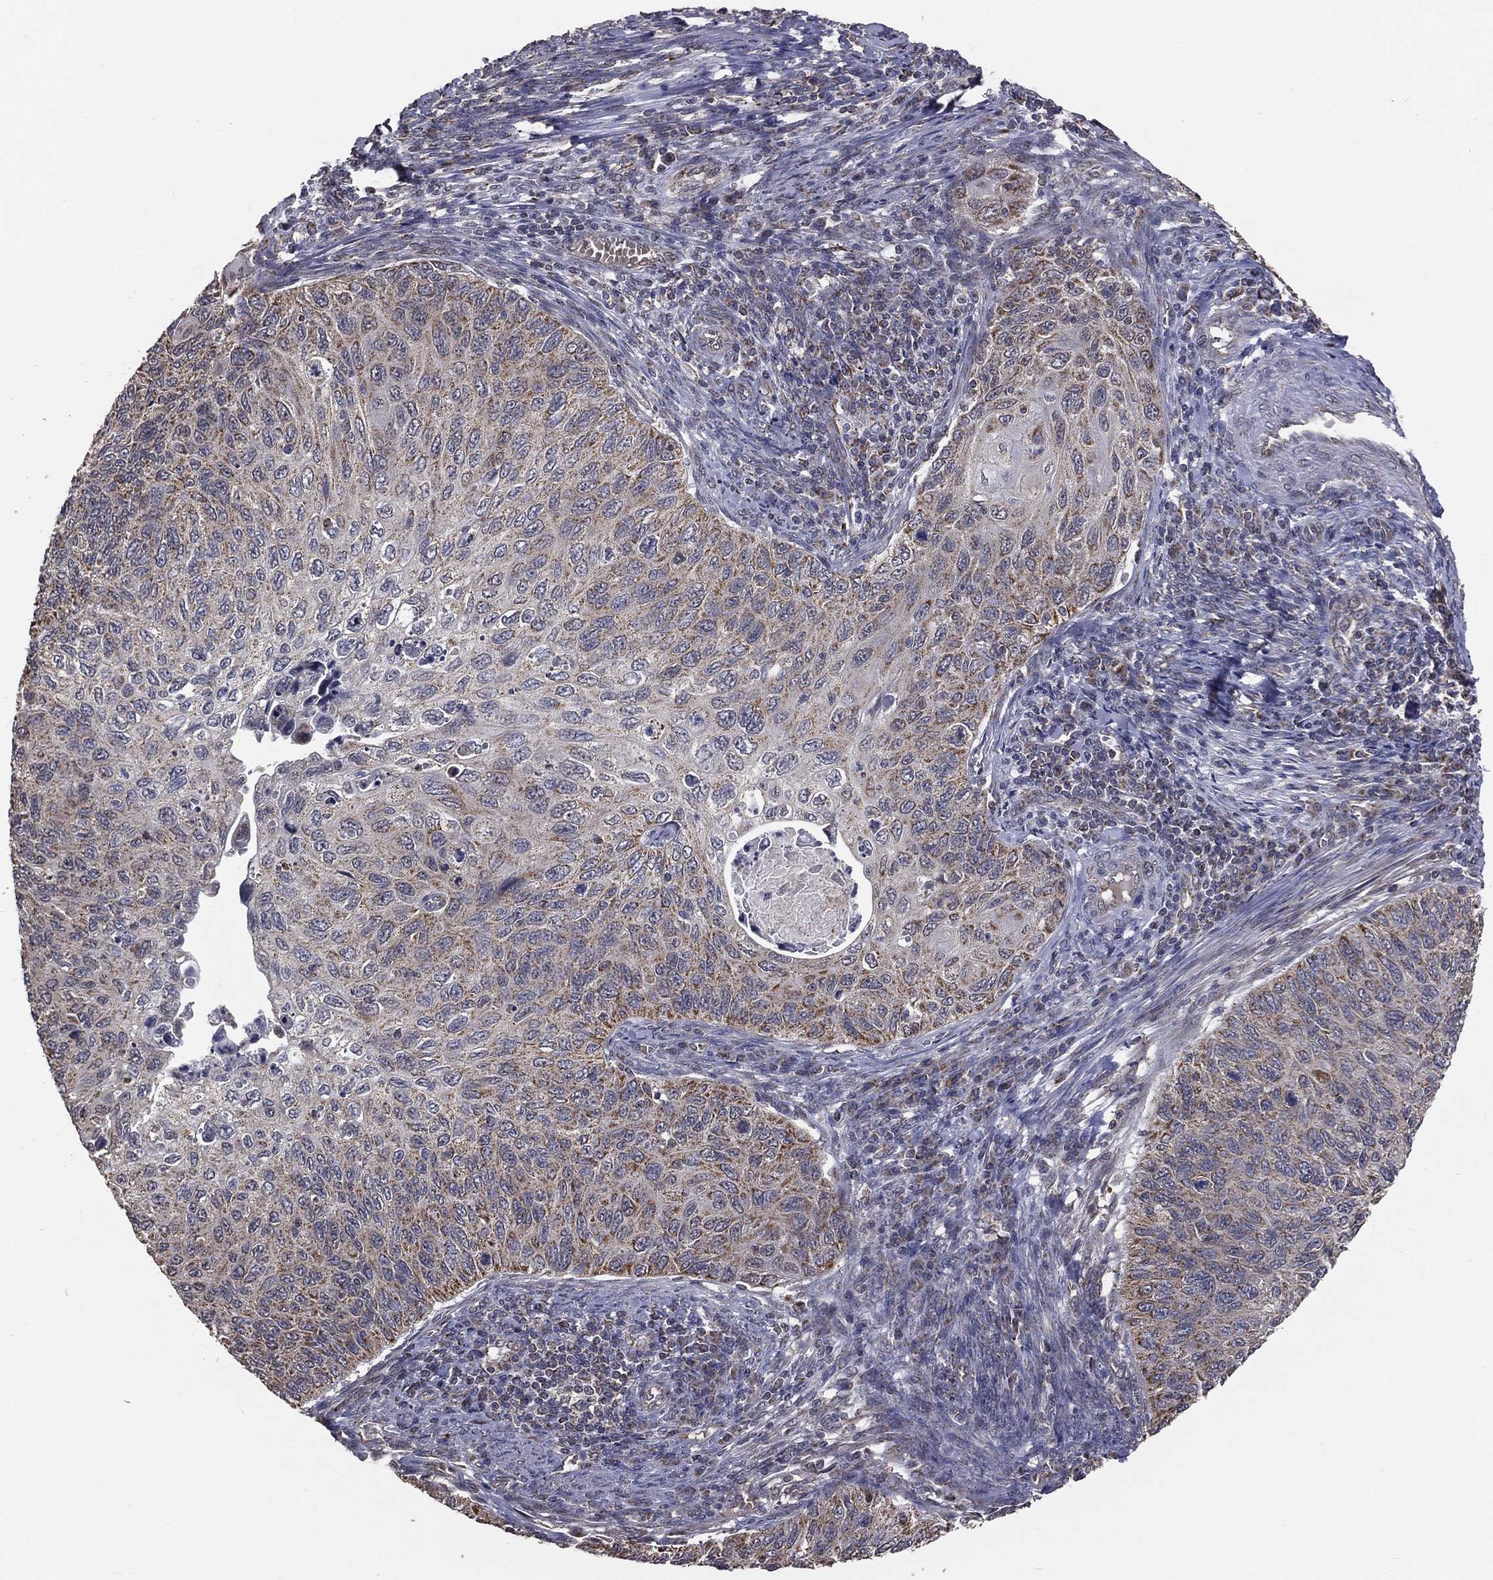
{"staining": {"intensity": "weak", "quantity": "<25%", "location": "cytoplasmic/membranous"}, "tissue": "cervical cancer", "cell_type": "Tumor cells", "image_type": "cancer", "snomed": [{"axis": "morphology", "description": "Squamous cell carcinoma, NOS"}, {"axis": "topography", "description": "Cervix"}], "caption": "Cervical cancer stained for a protein using immunohistochemistry (IHC) displays no staining tumor cells.", "gene": "MRPL46", "patient": {"sex": "female", "age": 70}}